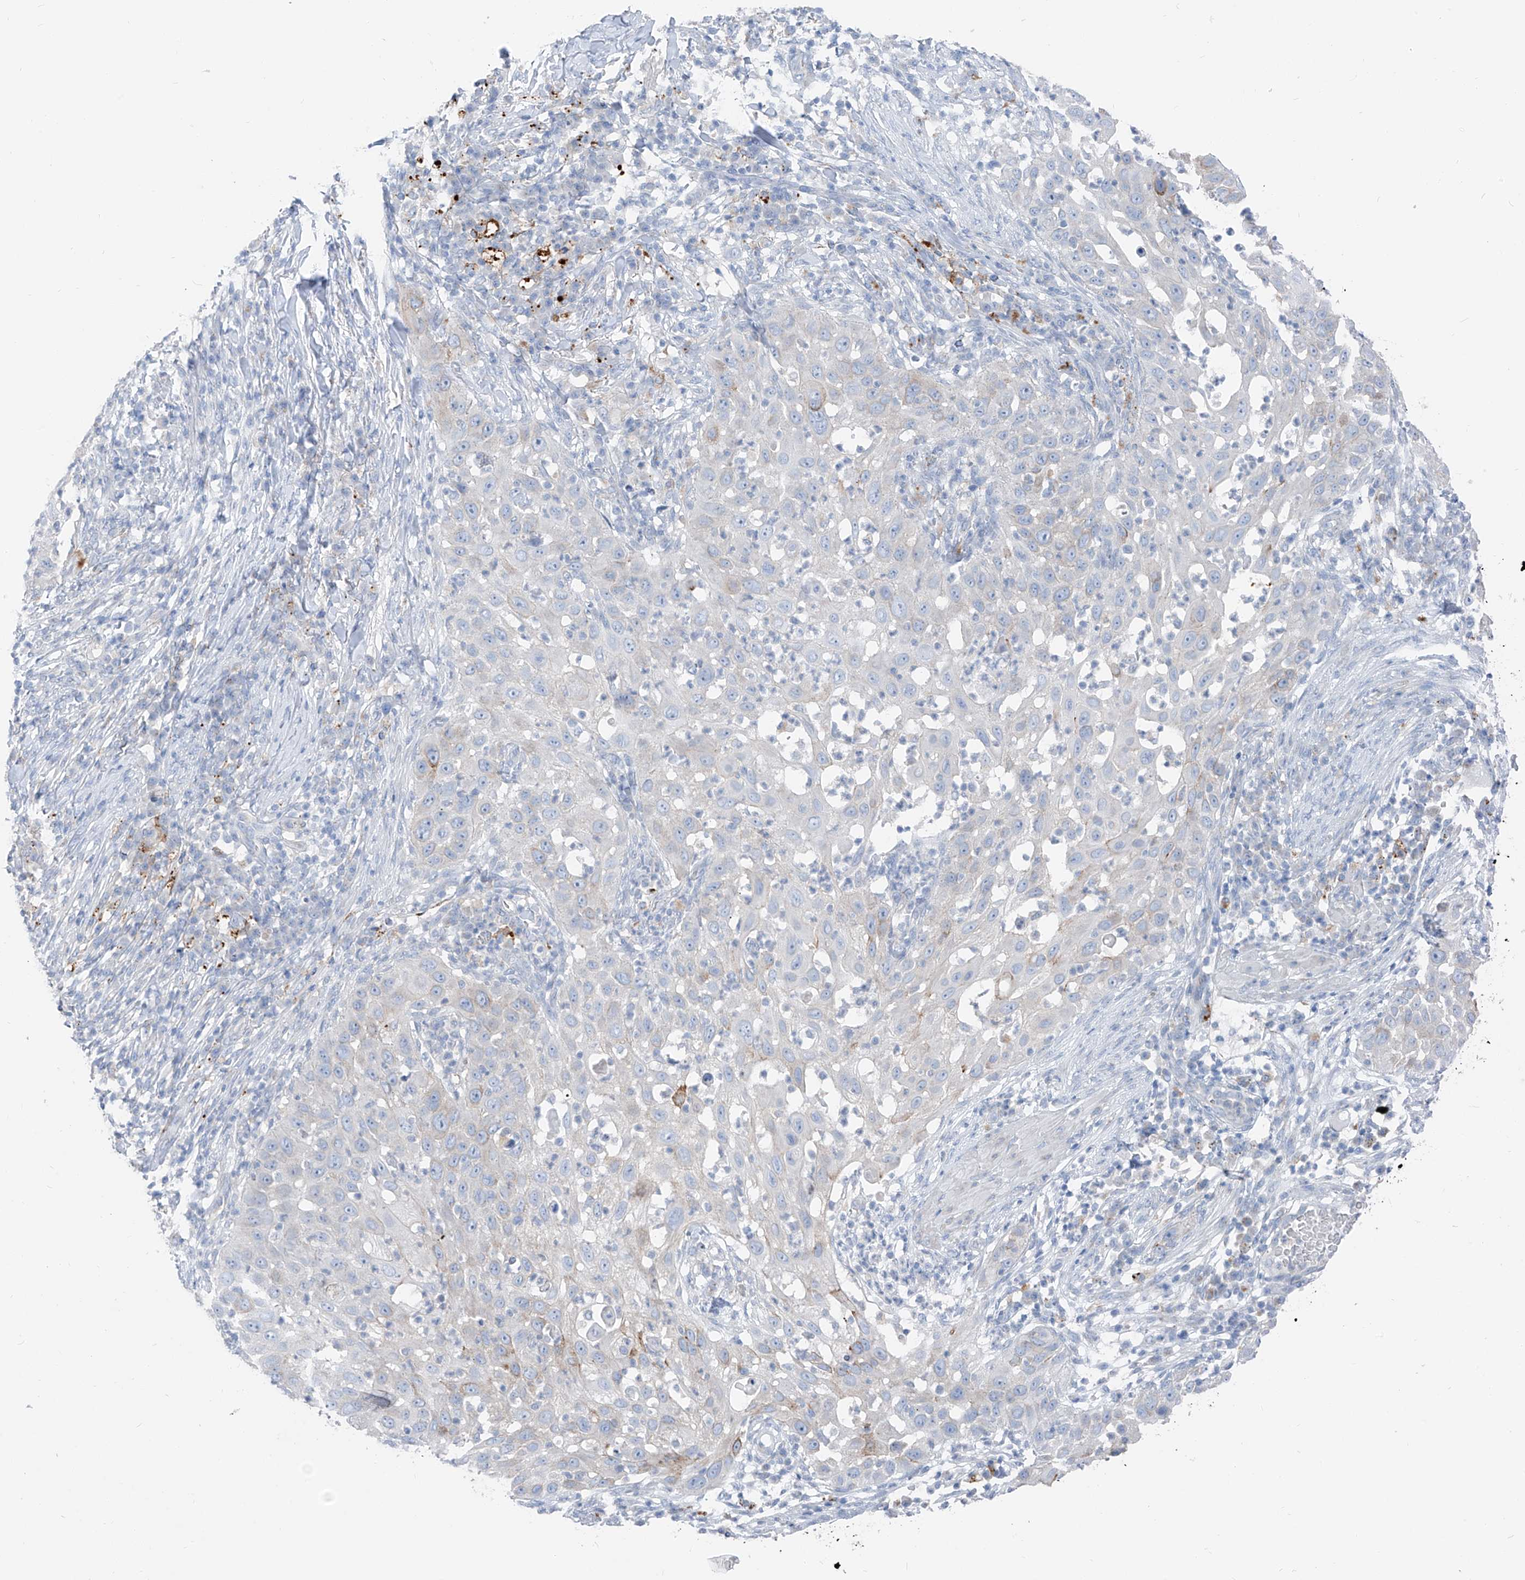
{"staining": {"intensity": "moderate", "quantity": "<25%", "location": "cytoplasmic/membranous"}, "tissue": "skin cancer", "cell_type": "Tumor cells", "image_type": "cancer", "snomed": [{"axis": "morphology", "description": "Squamous cell carcinoma, NOS"}, {"axis": "topography", "description": "Skin"}], "caption": "Immunohistochemistry staining of squamous cell carcinoma (skin), which displays low levels of moderate cytoplasmic/membranous positivity in approximately <25% of tumor cells indicating moderate cytoplasmic/membranous protein expression. The staining was performed using DAB (brown) for protein detection and nuclei were counterstained in hematoxylin (blue).", "gene": "GPR137C", "patient": {"sex": "female", "age": 44}}